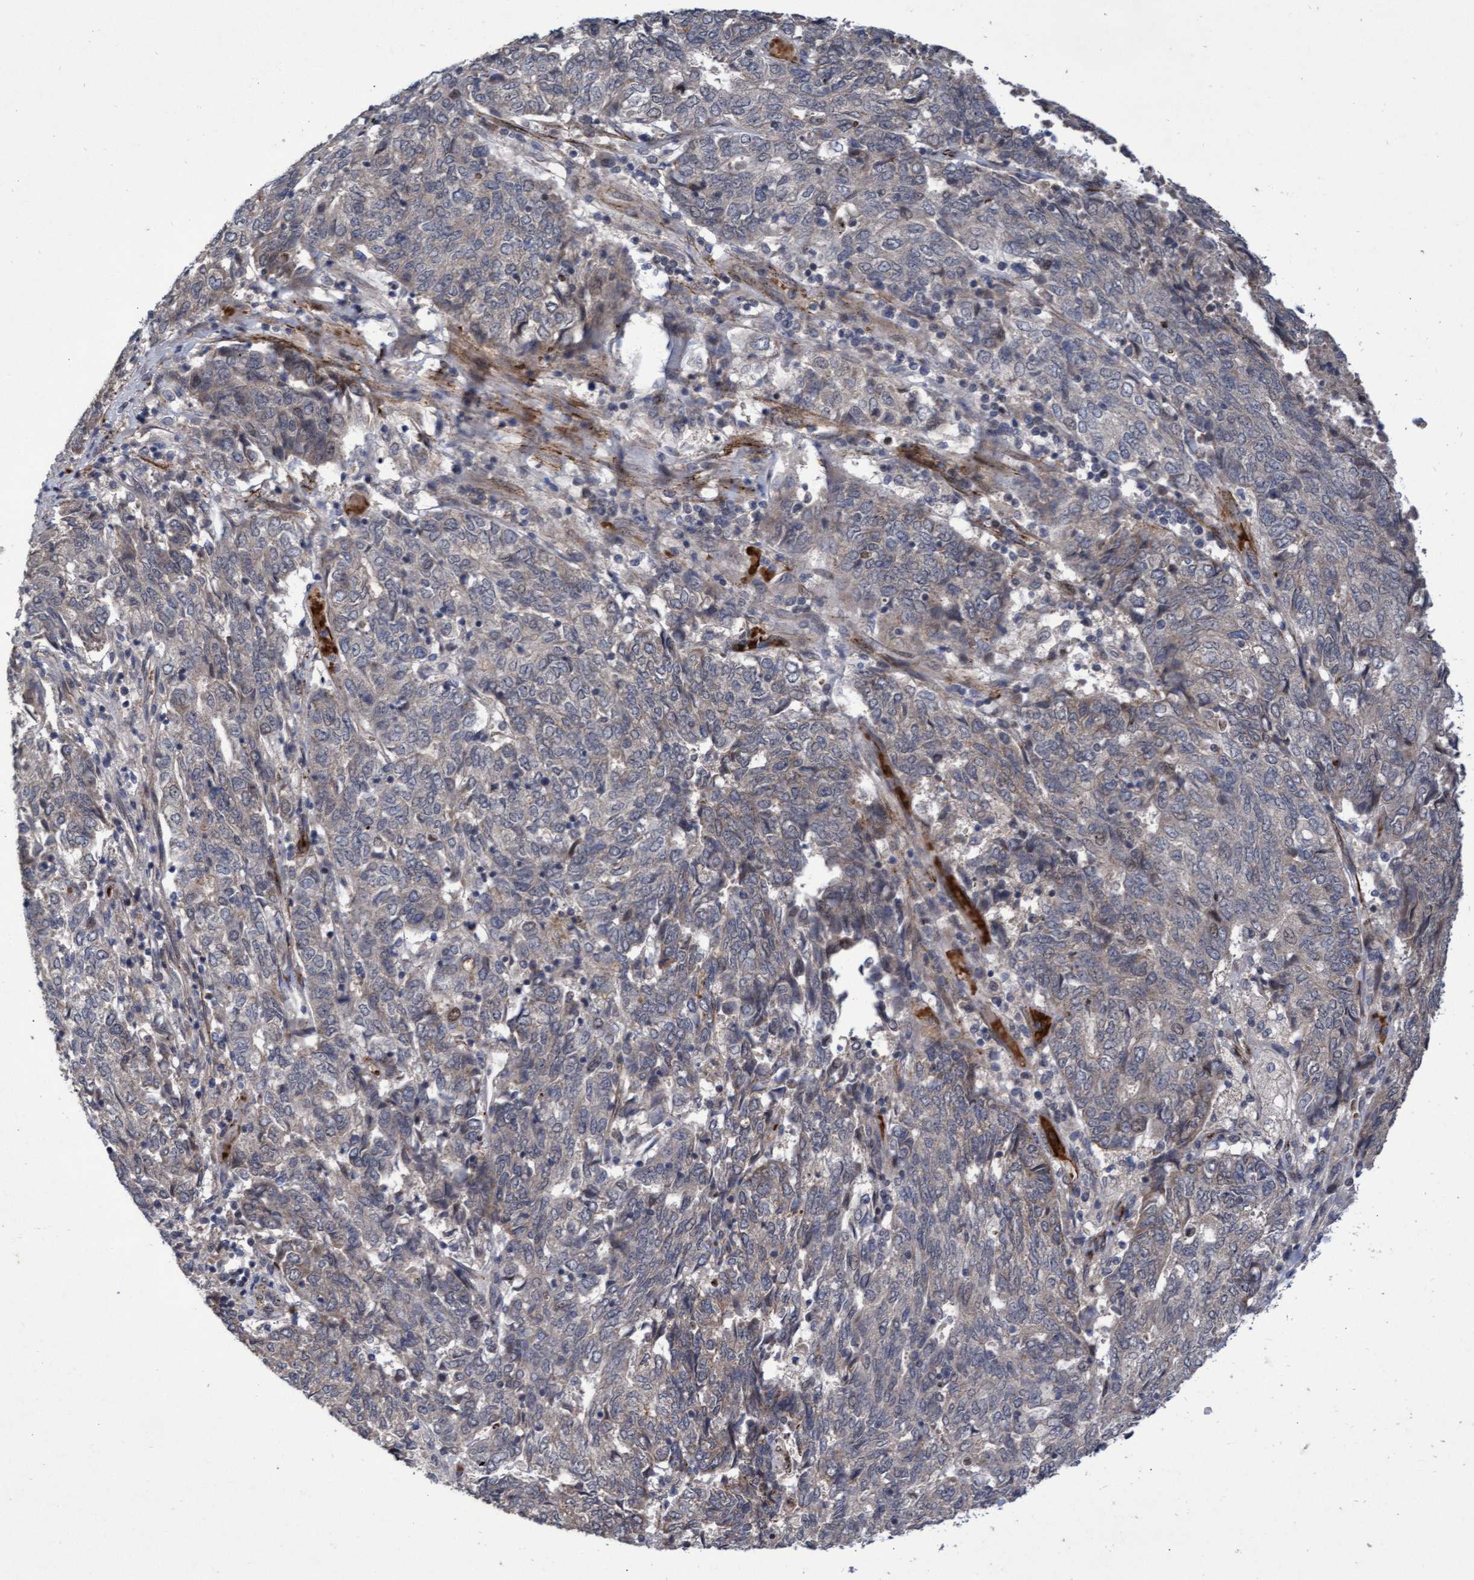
{"staining": {"intensity": "negative", "quantity": "none", "location": "none"}, "tissue": "endometrial cancer", "cell_type": "Tumor cells", "image_type": "cancer", "snomed": [{"axis": "morphology", "description": "Adenocarcinoma, NOS"}, {"axis": "topography", "description": "Endometrium"}], "caption": "This is an immunohistochemistry micrograph of endometrial adenocarcinoma. There is no expression in tumor cells.", "gene": "ZNF750", "patient": {"sex": "female", "age": 80}}